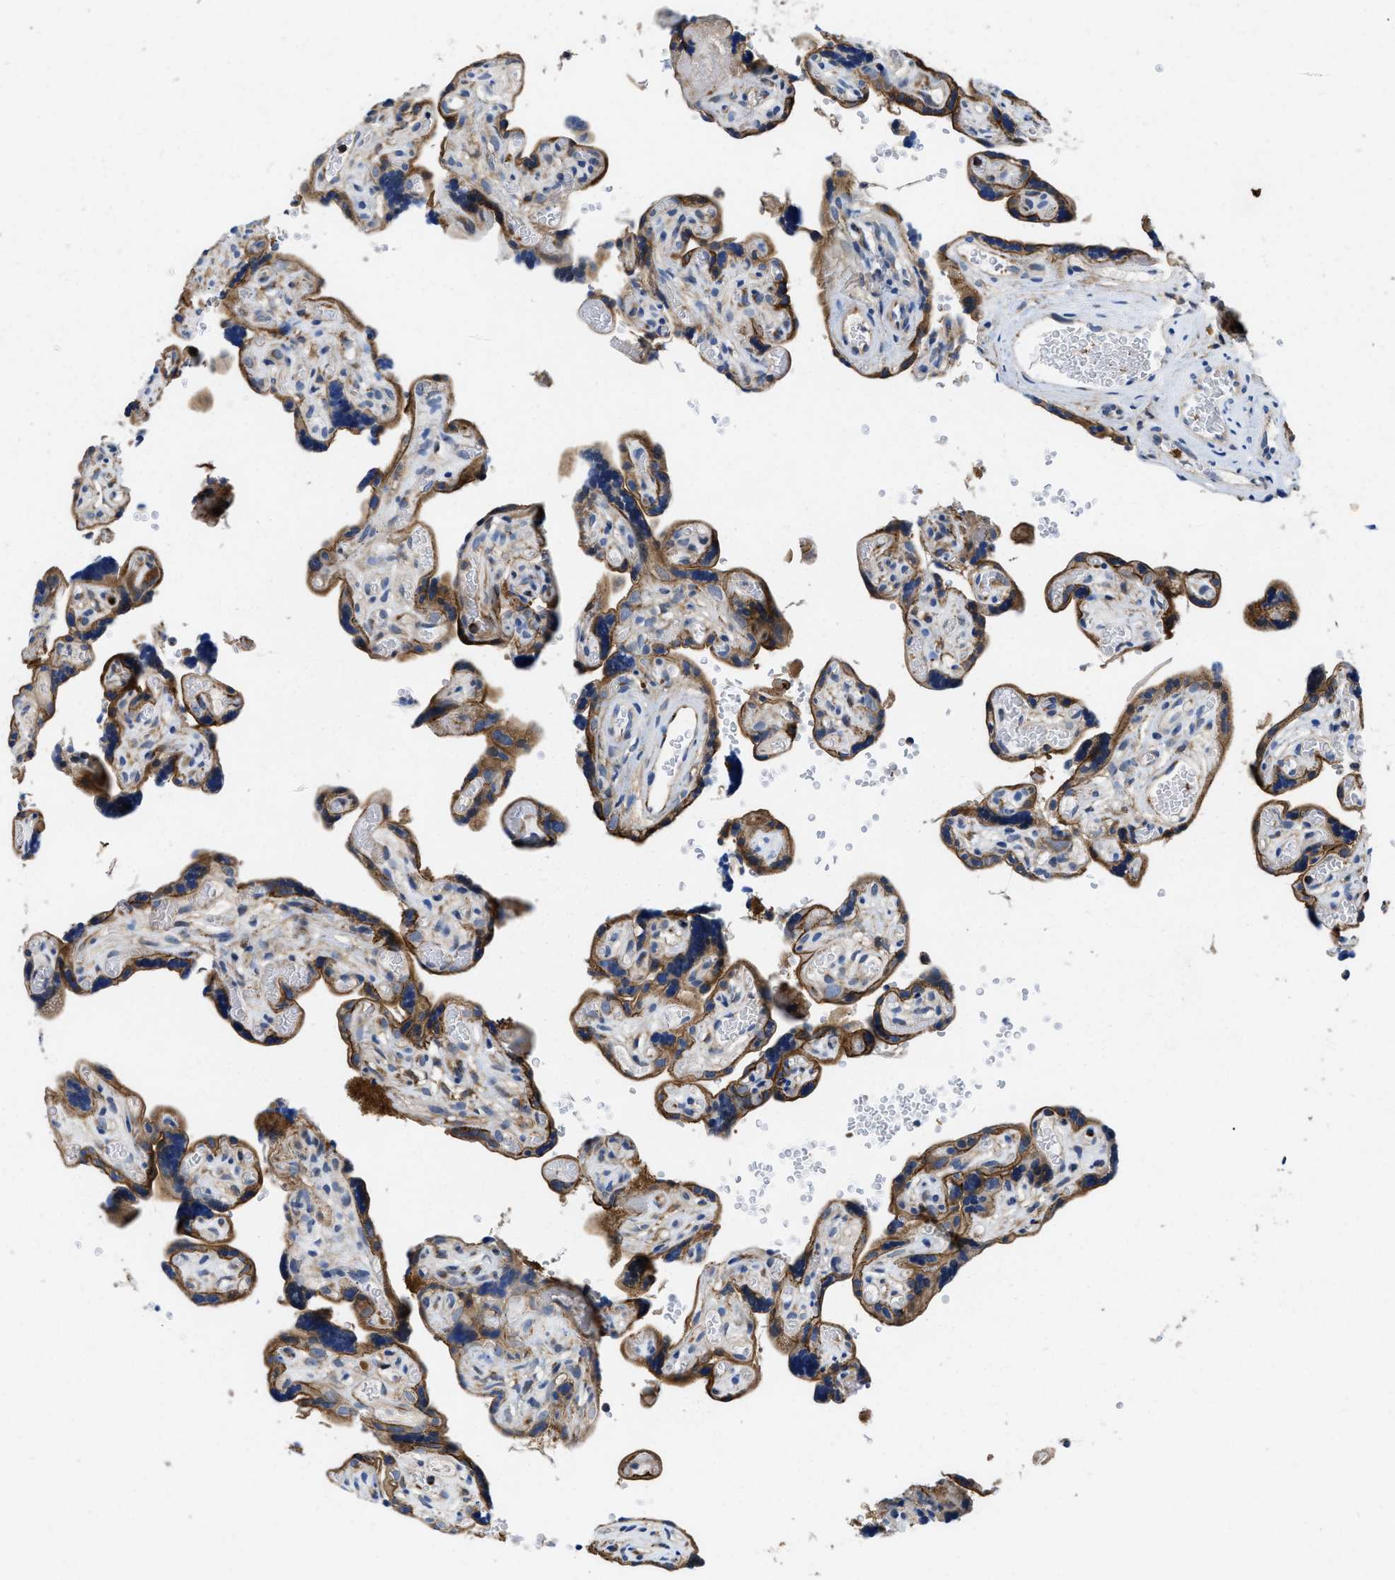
{"staining": {"intensity": "weak", "quantity": "25%-75%", "location": "cytoplasmic/membranous"}, "tissue": "placenta", "cell_type": "Decidual cells", "image_type": "normal", "snomed": [{"axis": "morphology", "description": "Normal tissue, NOS"}, {"axis": "topography", "description": "Placenta"}], "caption": "Immunohistochemical staining of benign human placenta demonstrates low levels of weak cytoplasmic/membranous positivity in about 25%-75% of decidual cells.", "gene": "ENPP4", "patient": {"sex": "female", "age": 30}}